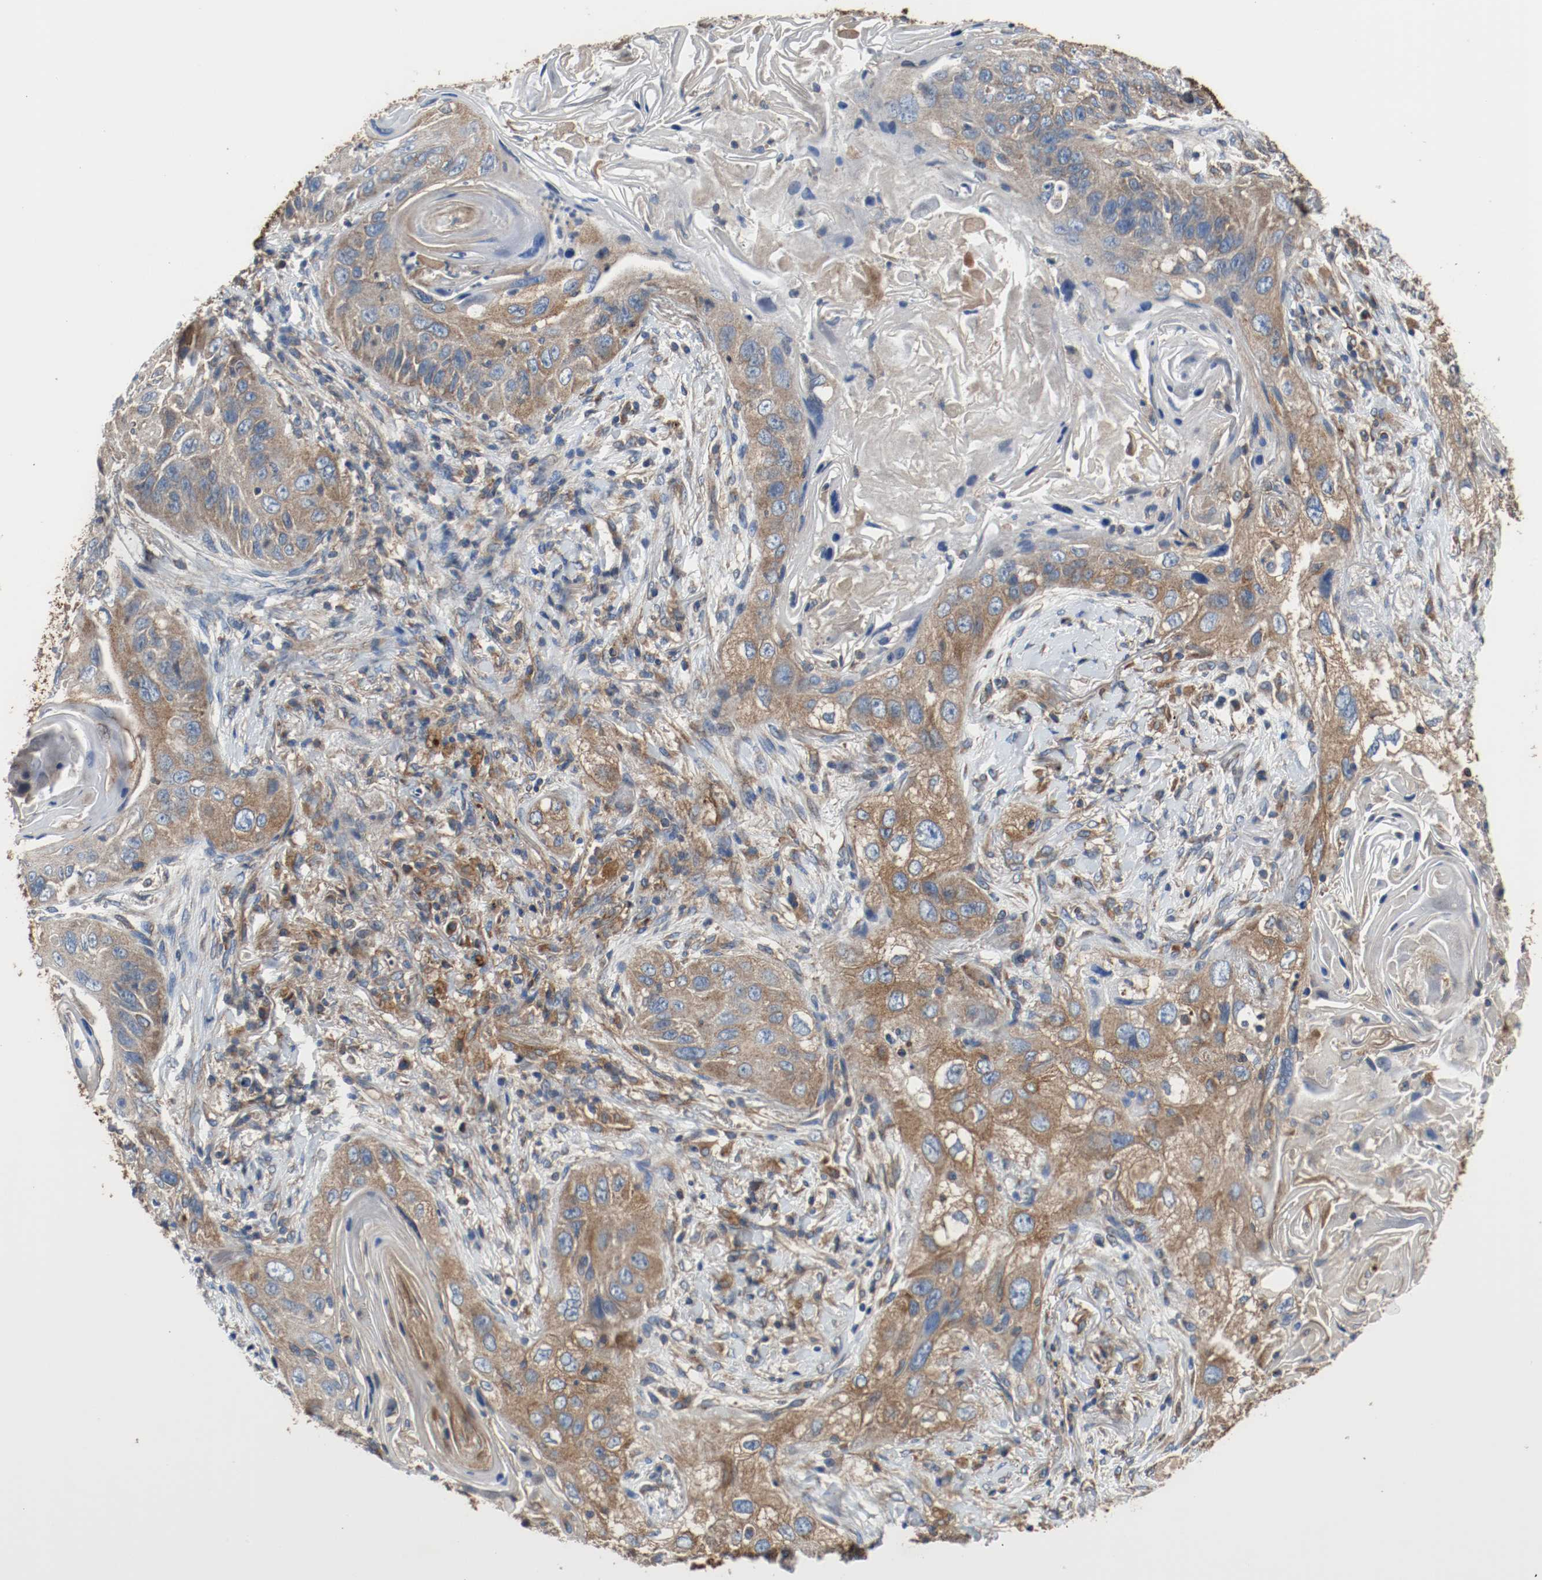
{"staining": {"intensity": "moderate", "quantity": ">75%", "location": "cytoplasmic/membranous"}, "tissue": "lung cancer", "cell_type": "Tumor cells", "image_type": "cancer", "snomed": [{"axis": "morphology", "description": "Squamous cell carcinoma, NOS"}, {"axis": "topography", "description": "Lung"}], "caption": "Protein expression analysis of human lung cancer (squamous cell carcinoma) reveals moderate cytoplasmic/membranous expression in approximately >75% of tumor cells.", "gene": "TUBA3D", "patient": {"sex": "female", "age": 67}}